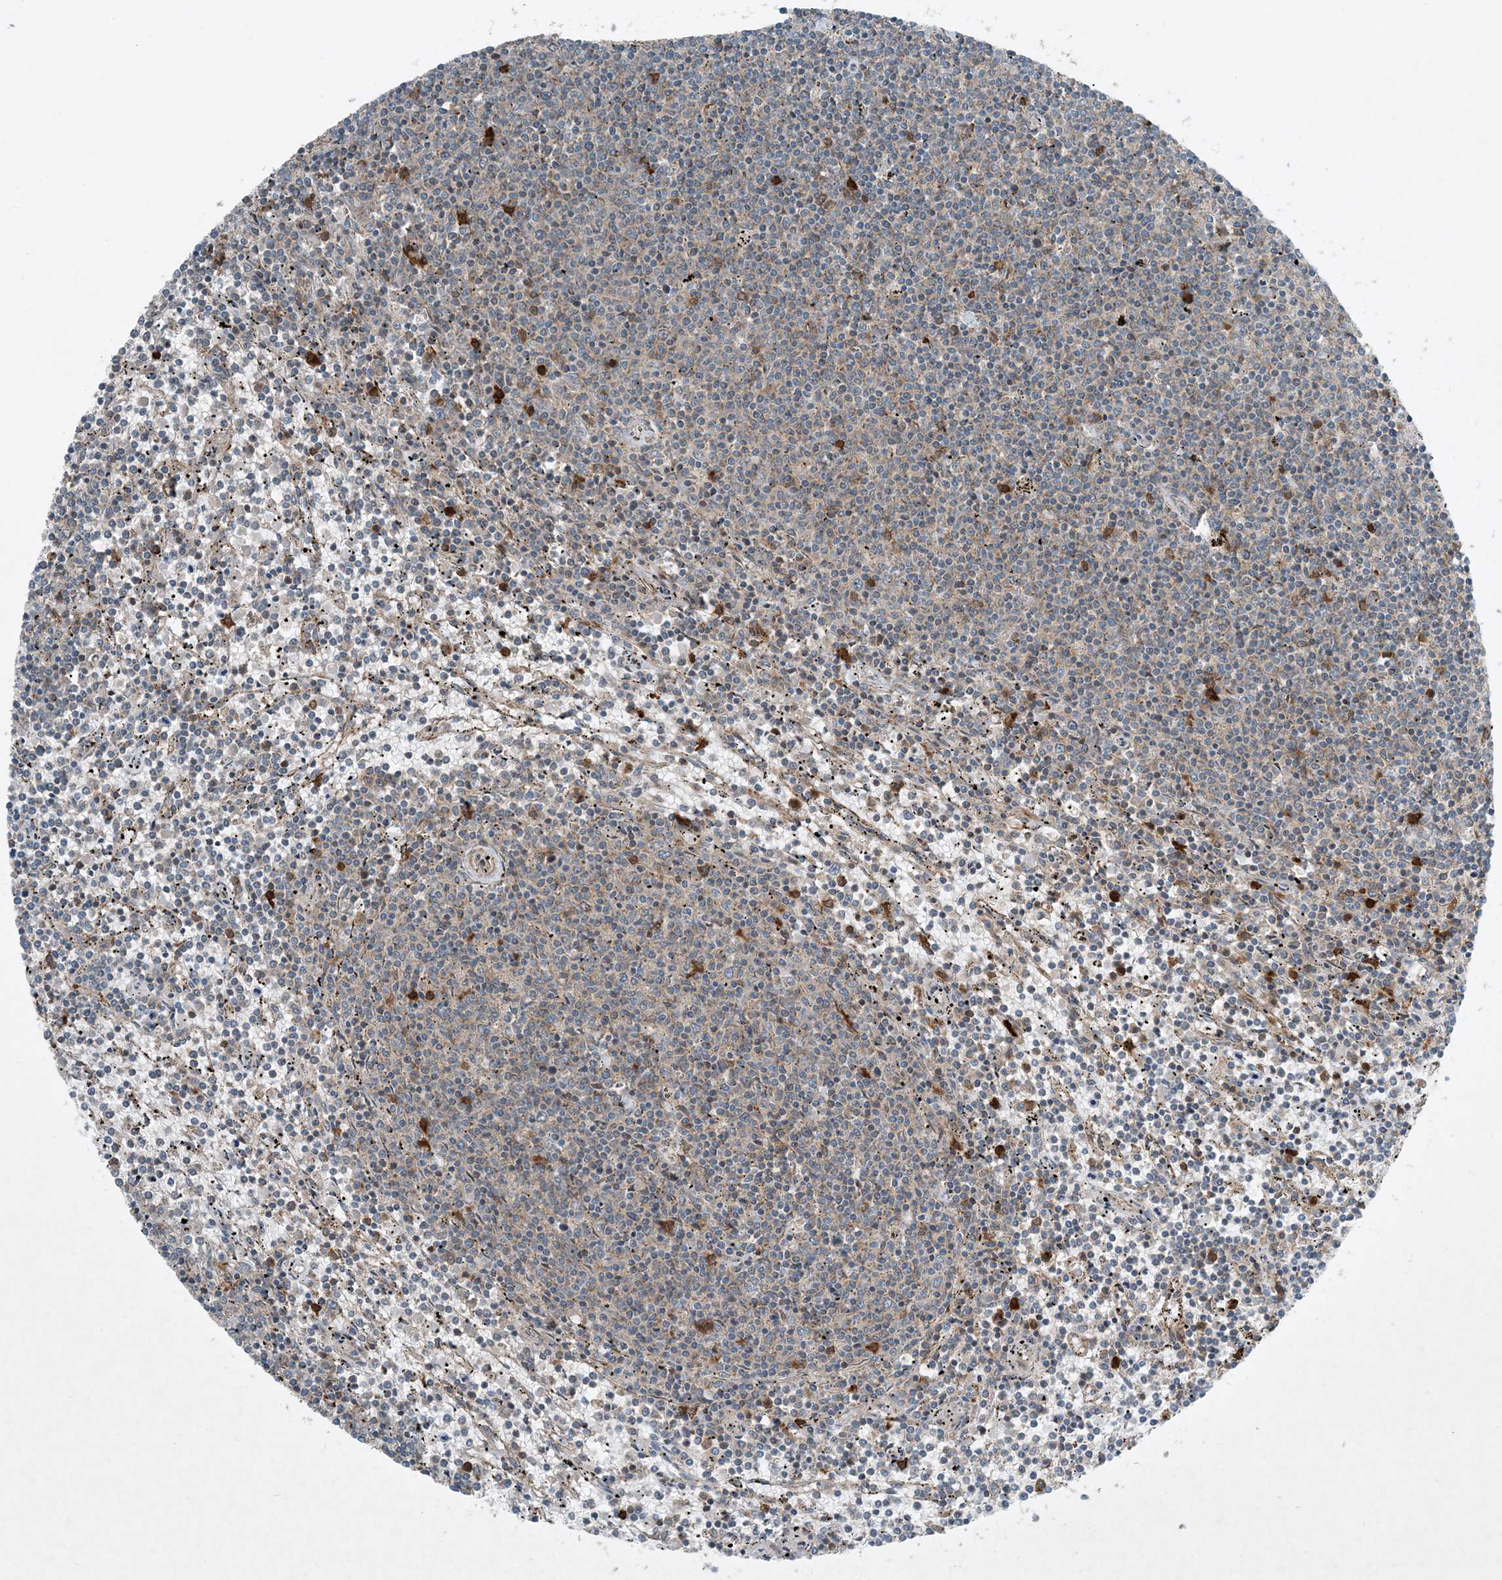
{"staining": {"intensity": "weak", "quantity": "25%-75%", "location": "cytoplasmic/membranous"}, "tissue": "lymphoma", "cell_type": "Tumor cells", "image_type": "cancer", "snomed": [{"axis": "morphology", "description": "Malignant lymphoma, non-Hodgkin's type, Low grade"}, {"axis": "topography", "description": "Spleen"}], "caption": "The micrograph shows immunohistochemical staining of malignant lymphoma, non-Hodgkin's type (low-grade). There is weak cytoplasmic/membranous staining is seen in approximately 25%-75% of tumor cells.", "gene": "MITD1", "patient": {"sex": "female", "age": 50}}